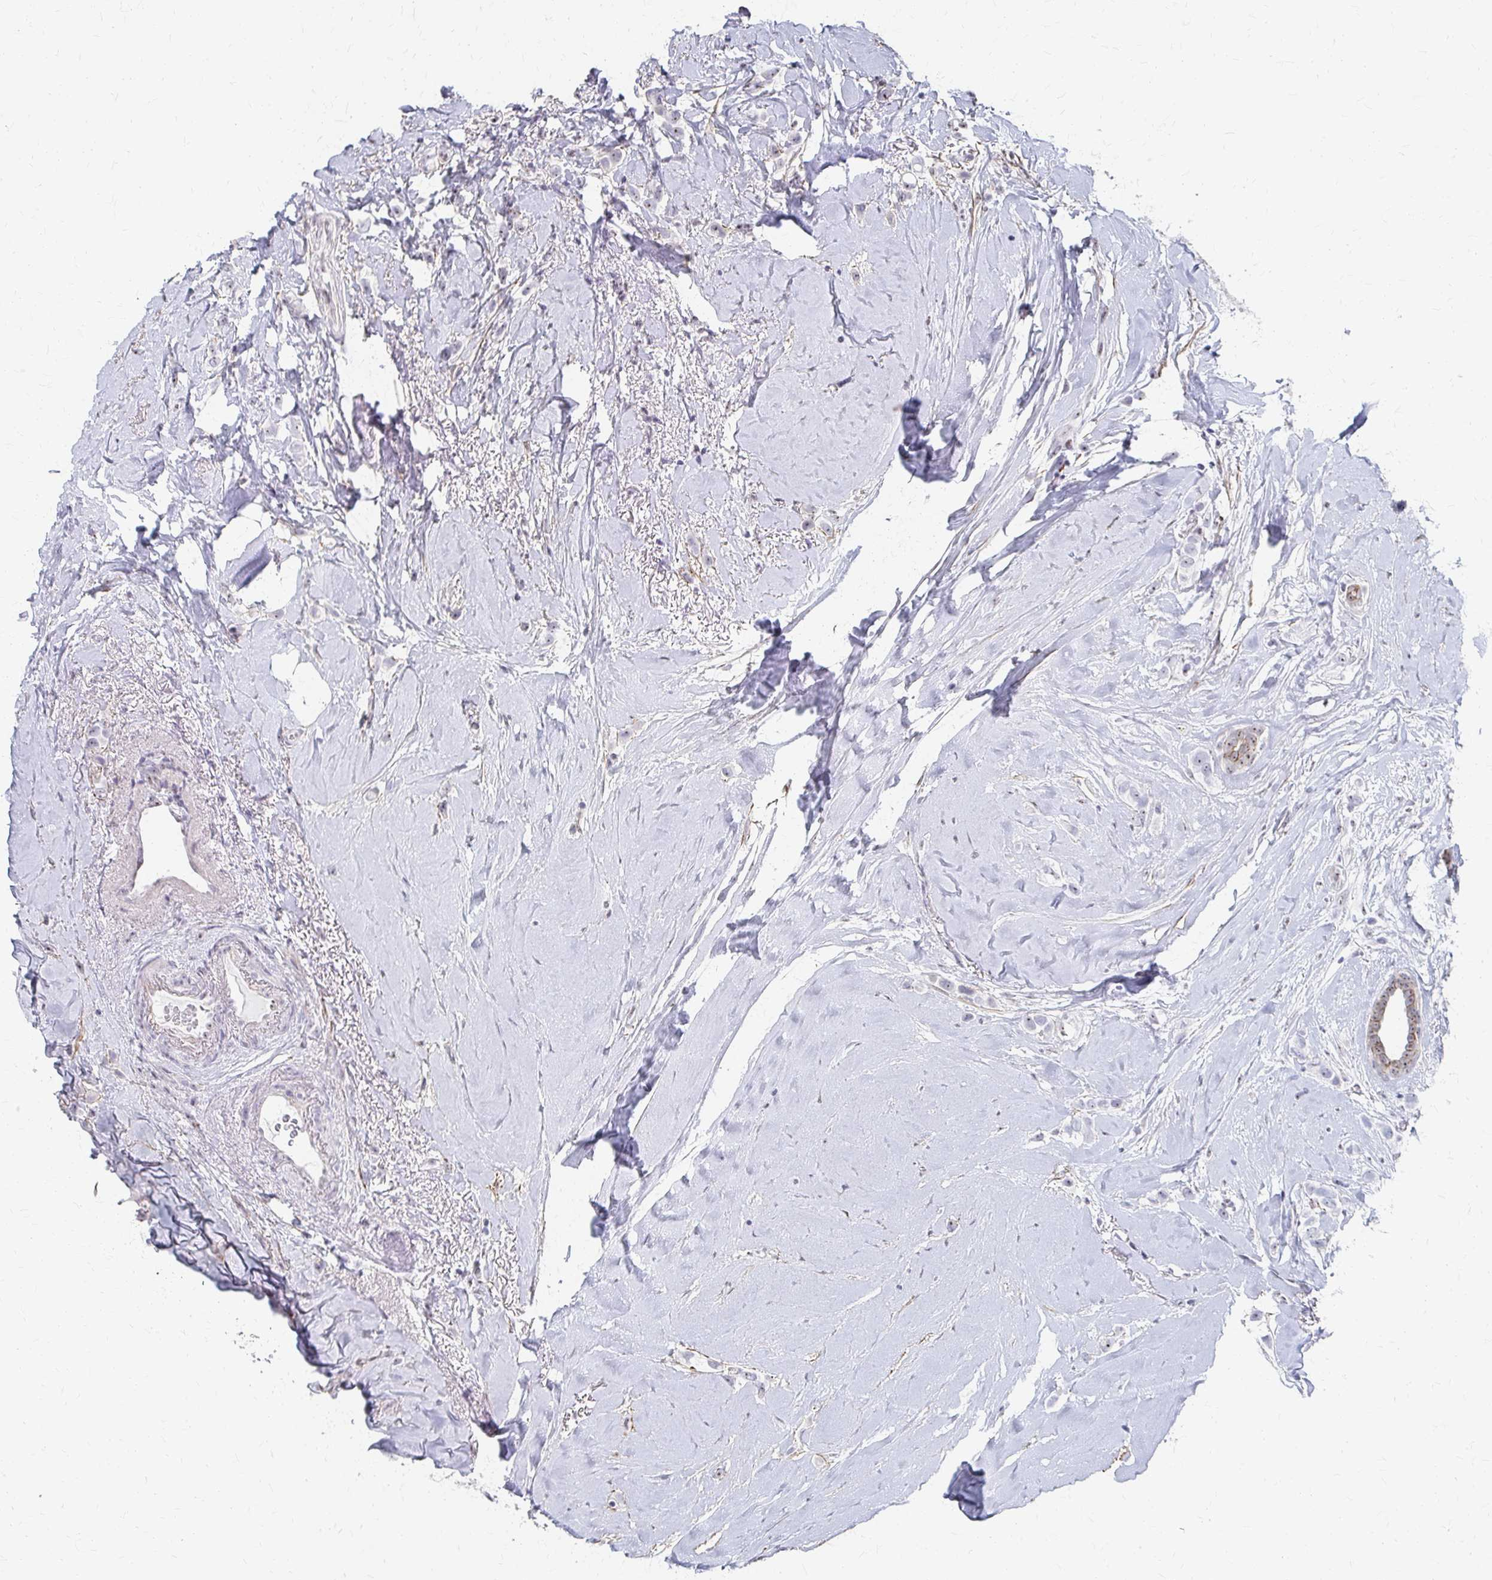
{"staining": {"intensity": "moderate", "quantity": "<25%", "location": "nuclear"}, "tissue": "breast cancer", "cell_type": "Tumor cells", "image_type": "cancer", "snomed": [{"axis": "morphology", "description": "Lobular carcinoma"}, {"axis": "topography", "description": "Breast"}], "caption": "Breast lobular carcinoma stained for a protein reveals moderate nuclear positivity in tumor cells.", "gene": "PES1", "patient": {"sex": "female", "age": 66}}